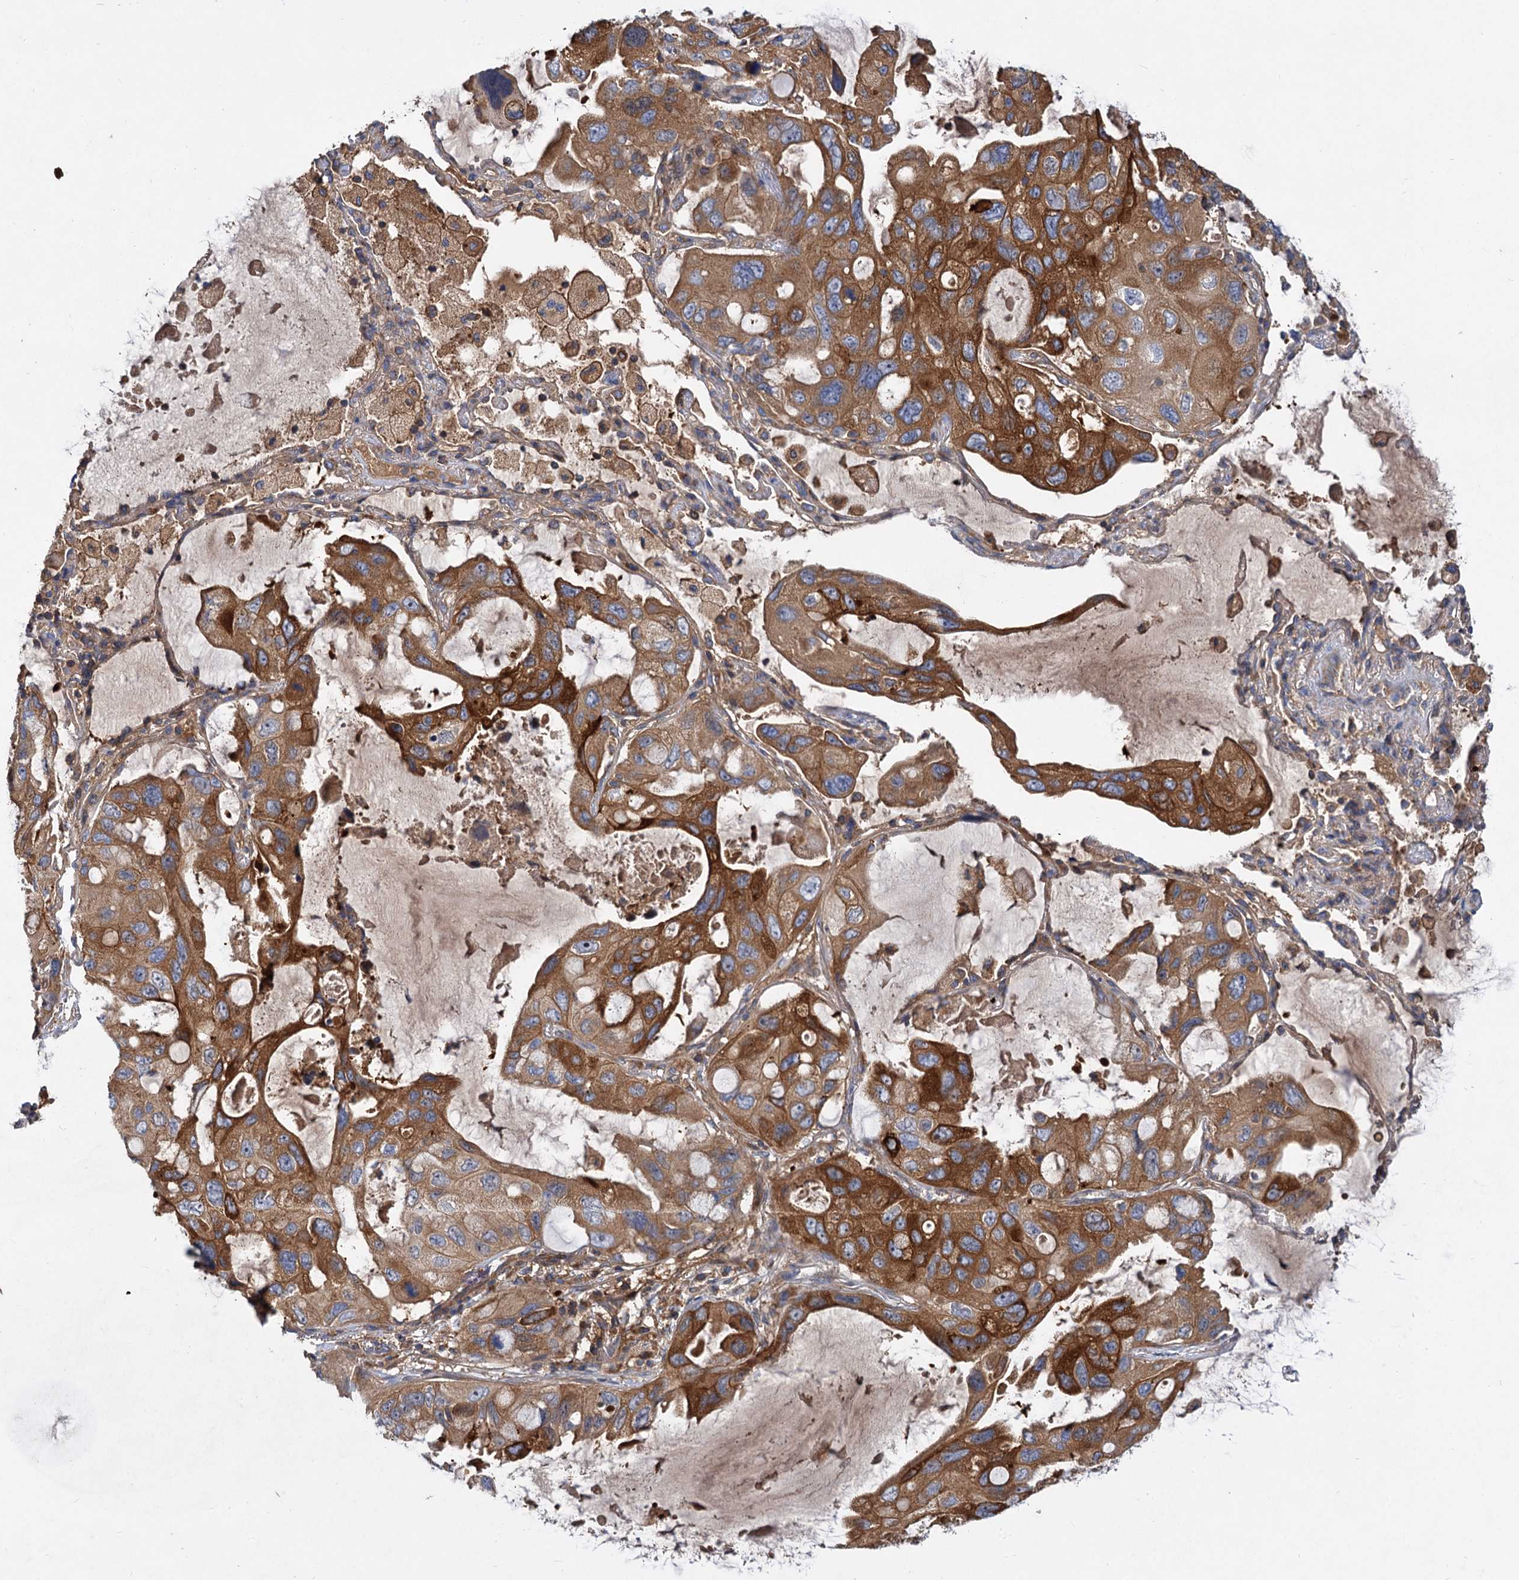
{"staining": {"intensity": "strong", "quantity": ">75%", "location": "cytoplasmic/membranous"}, "tissue": "lung cancer", "cell_type": "Tumor cells", "image_type": "cancer", "snomed": [{"axis": "morphology", "description": "Squamous cell carcinoma, NOS"}, {"axis": "topography", "description": "Lung"}], "caption": "Tumor cells reveal high levels of strong cytoplasmic/membranous expression in about >75% of cells in lung cancer. (DAB (3,3'-diaminobenzidine) = brown stain, brightfield microscopy at high magnification).", "gene": "ALKBH7", "patient": {"sex": "female", "age": 73}}